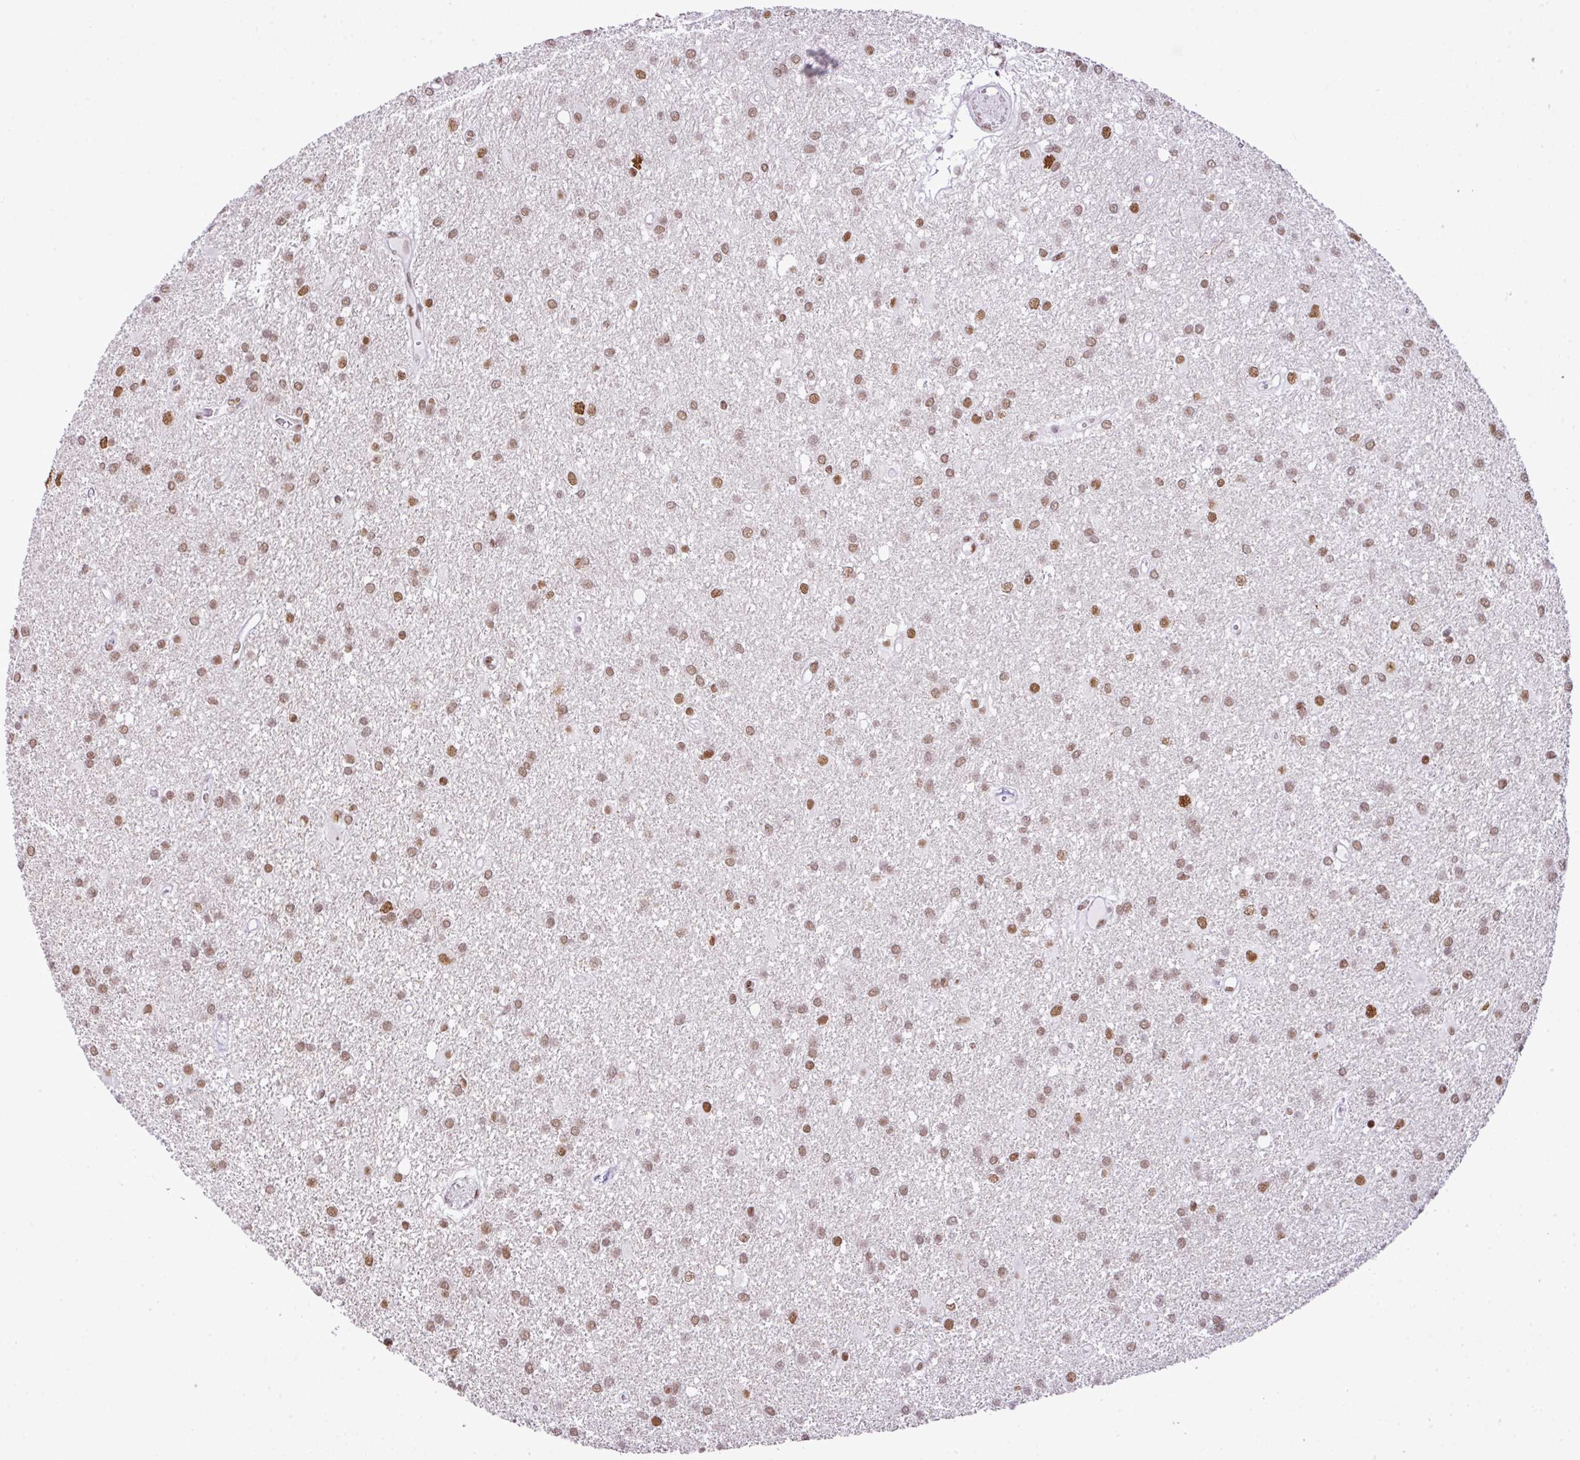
{"staining": {"intensity": "moderate", "quantity": ">75%", "location": "nuclear"}, "tissue": "glioma", "cell_type": "Tumor cells", "image_type": "cancer", "snomed": [{"axis": "morphology", "description": "Glioma, malignant, High grade"}, {"axis": "topography", "description": "Brain"}], "caption": "A high-resolution micrograph shows immunohistochemistry staining of glioma, which displays moderate nuclear positivity in approximately >75% of tumor cells.", "gene": "RARG", "patient": {"sex": "female", "age": 50}}